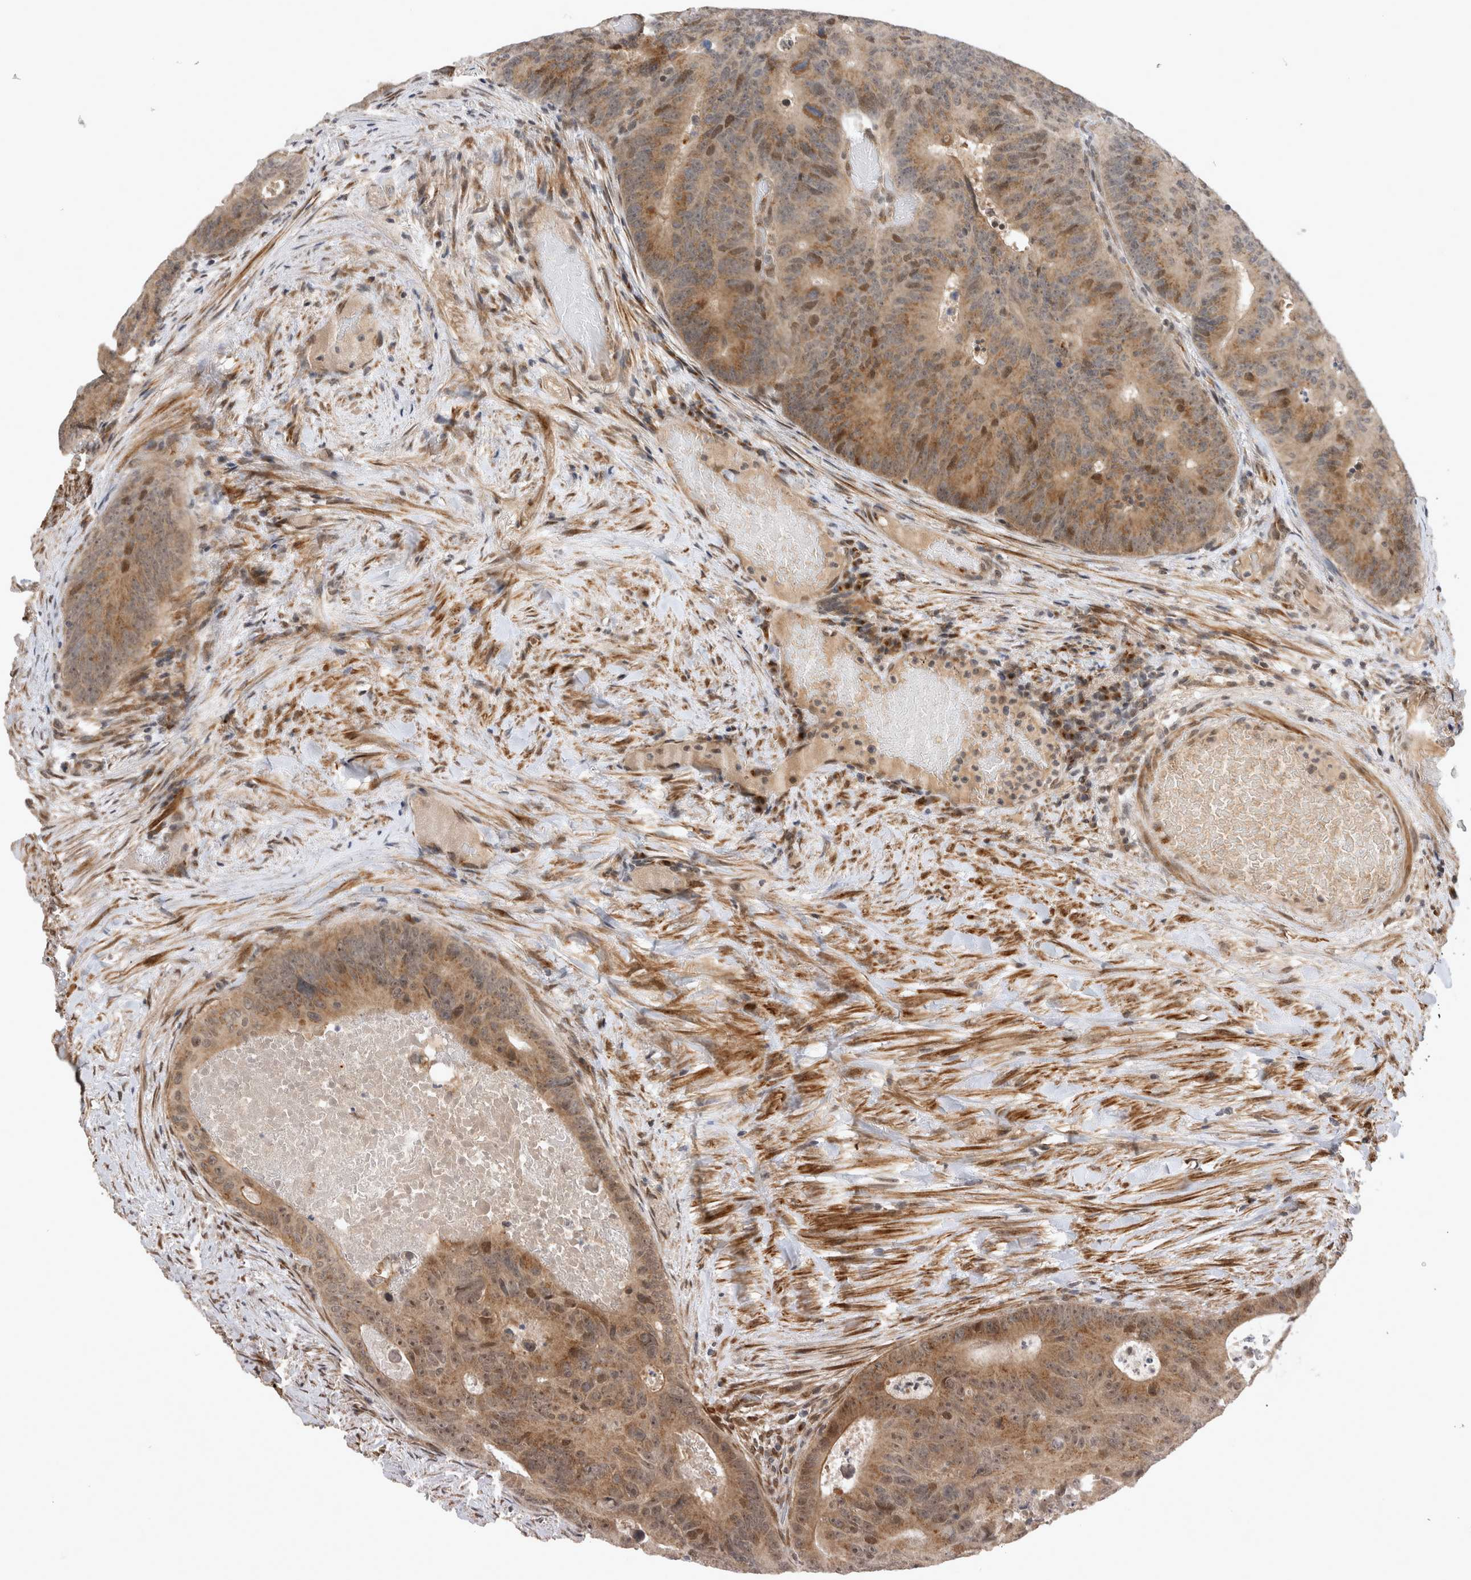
{"staining": {"intensity": "moderate", "quantity": ">75%", "location": "cytoplasmic/membranous,nuclear"}, "tissue": "colorectal cancer", "cell_type": "Tumor cells", "image_type": "cancer", "snomed": [{"axis": "morphology", "description": "Adenocarcinoma, NOS"}, {"axis": "topography", "description": "Colon"}], "caption": "Approximately >75% of tumor cells in colorectal cancer (adenocarcinoma) show moderate cytoplasmic/membranous and nuclear protein expression as visualized by brown immunohistochemical staining.", "gene": "TMEM65", "patient": {"sex": "male", "age": 87}}